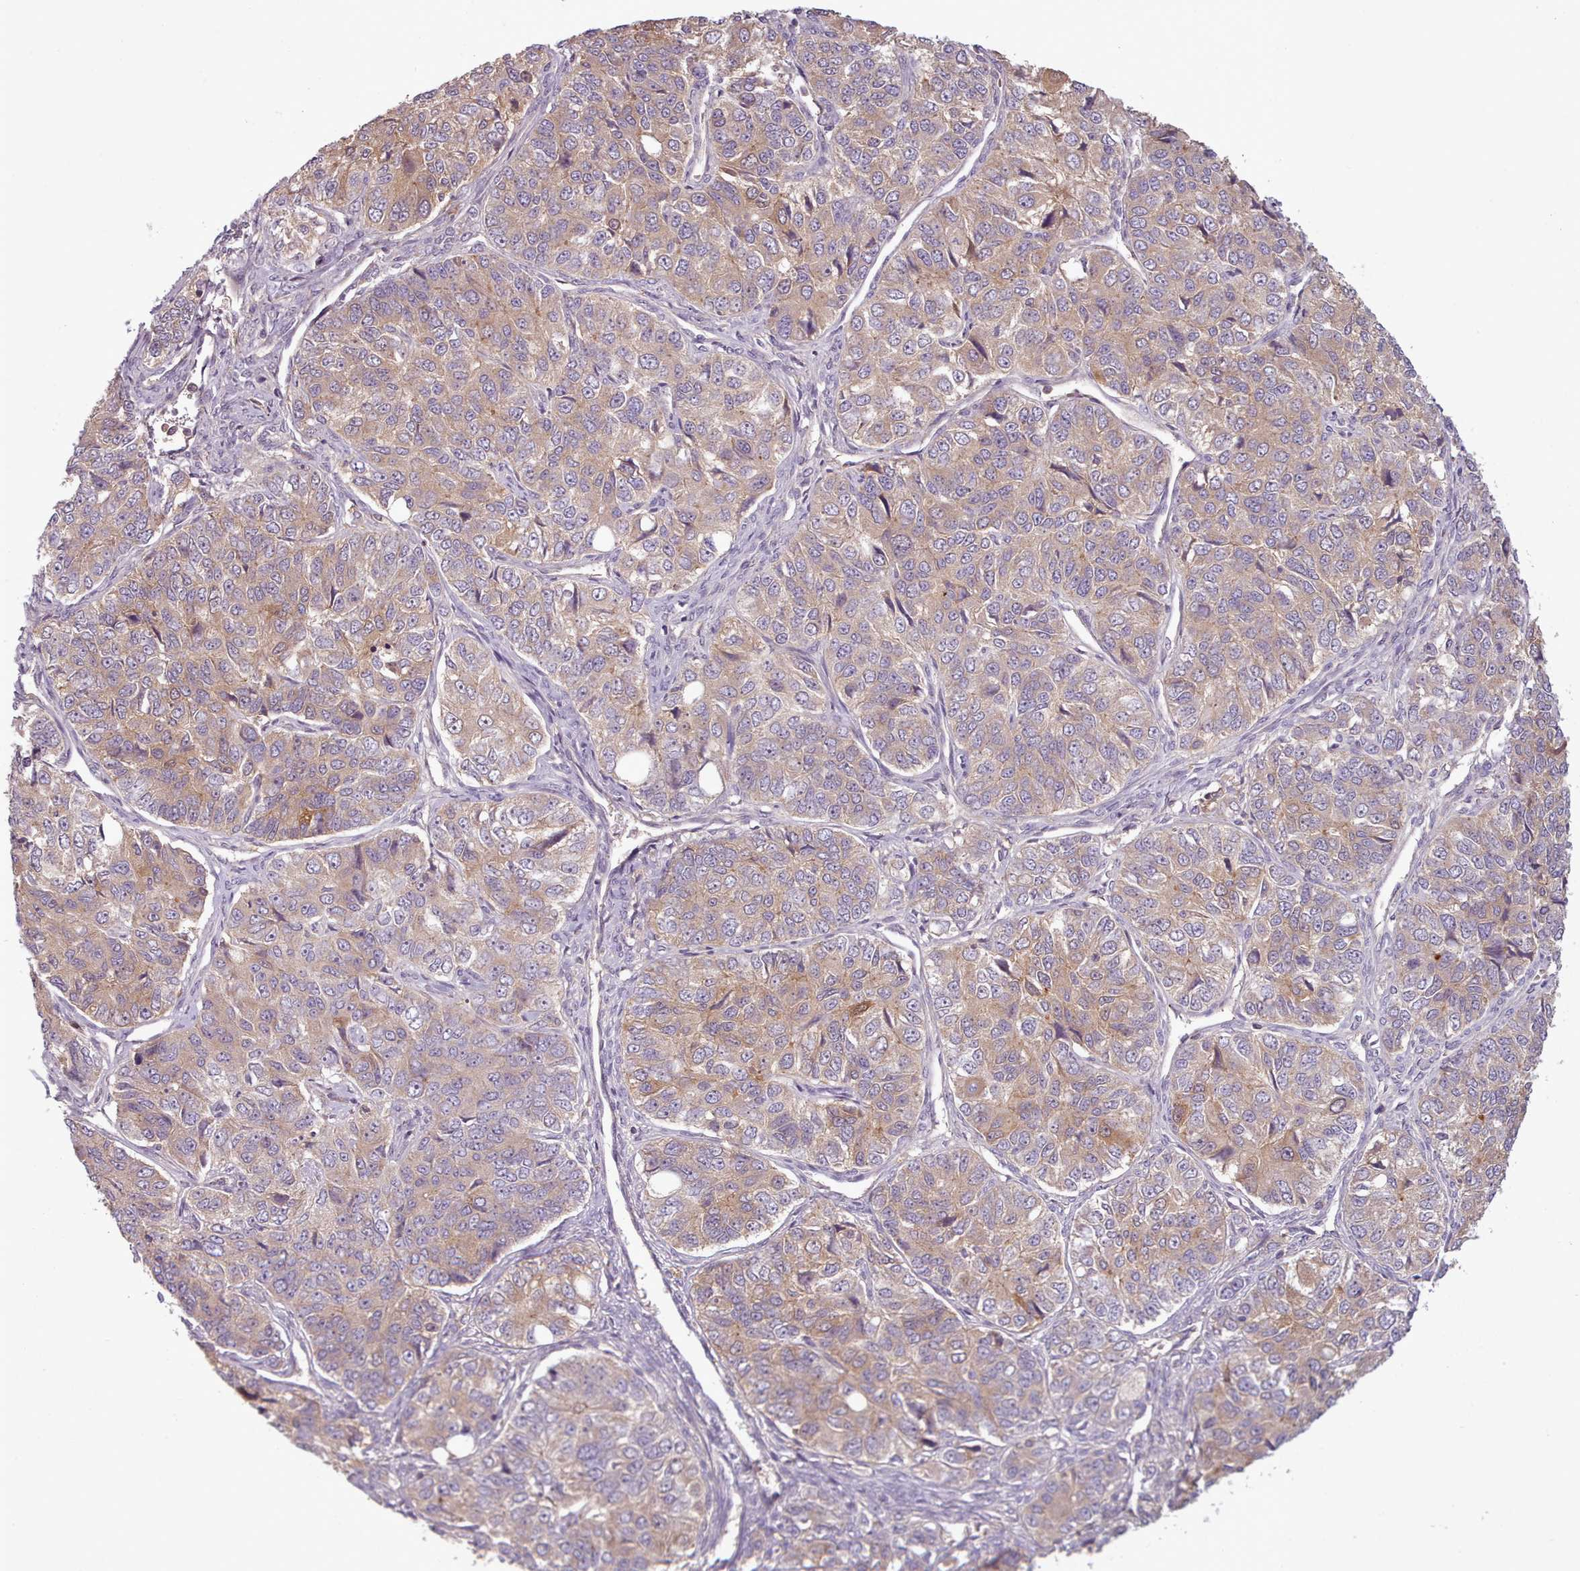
{"staining": {"intensity": "moderate", "quantity": "25%-75%", "location": "cytoplasmic/membranous"}, "tissue": "ovarian cancer", "cell_type": "Tumor cells", "image_type": "cancer", "snomed": [{"axis": "morphology", "description": "Carcinoma, endometroid"}, {"axis": "topography", "description": "Ovary"}], "caption": "The image shows staining of endometroid carcinoma (ovarian), revealing moderate cytoplasmic/membranous protein staining (brown color) within tumor cells.", "gene": "NT5DC2", "patient": {"sex": "female", "age": 51}}